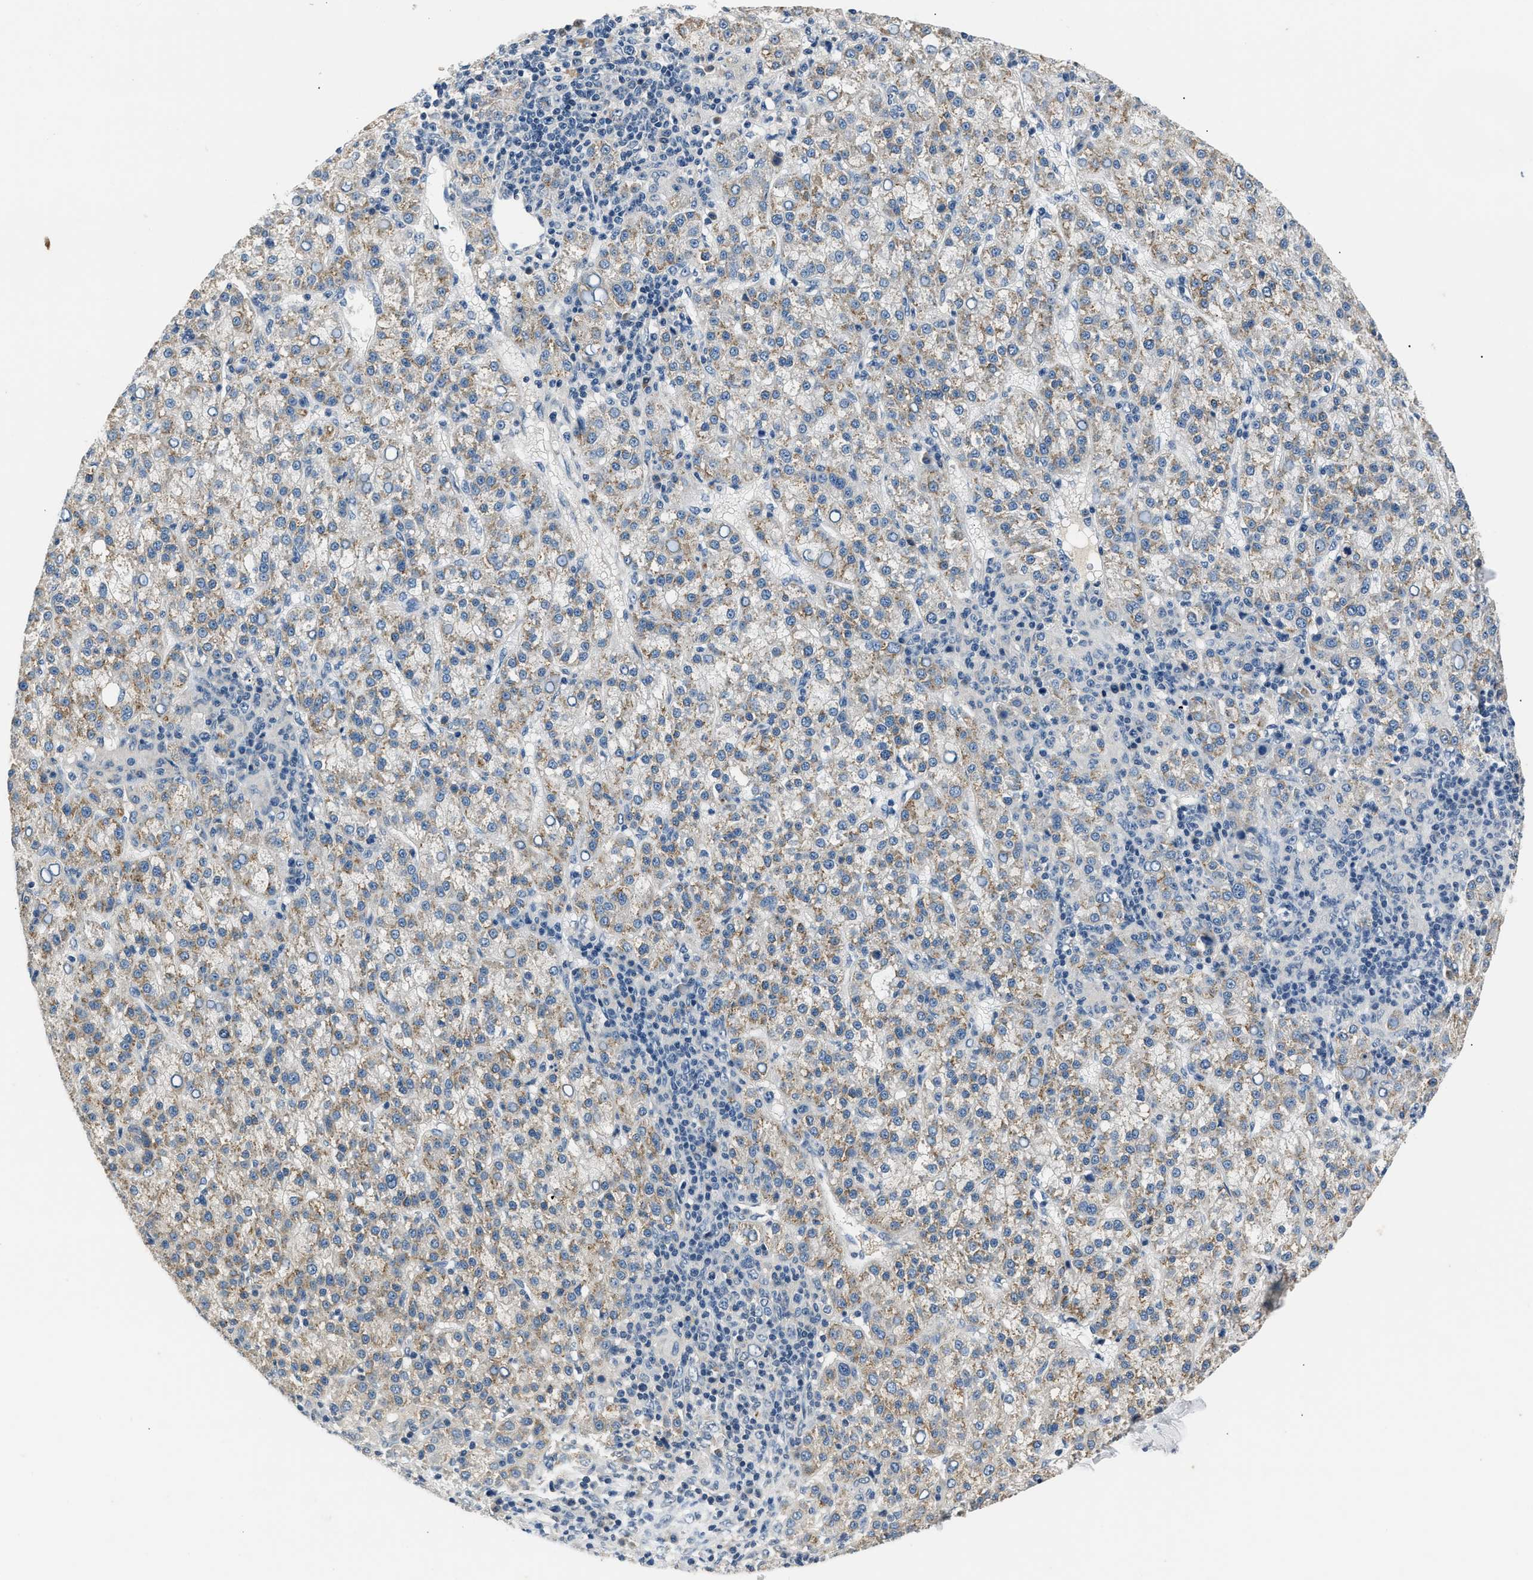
{"staining": {"intensity": "weak", "quantity": ">75%", "location": "cytoplasmic/membranous"}, "tissue": "liver cancer", "cell_type": "Tumor cells", "image_type": "cancer", "snomed": [{"axis": "morphology", "description": "Carcinoma, Hepatocellular, NOS"}, {"axis": "topography", "description": "Liver"}], "caption": "Brown immunohistochemical staining in human liver cancer (hepatocellular carcinoma) displays weak cytoplasmic/membranous staining in about >75% of tumor cells.", "gene": "INHA", "patient": {"sex": "female", "age": 58}}